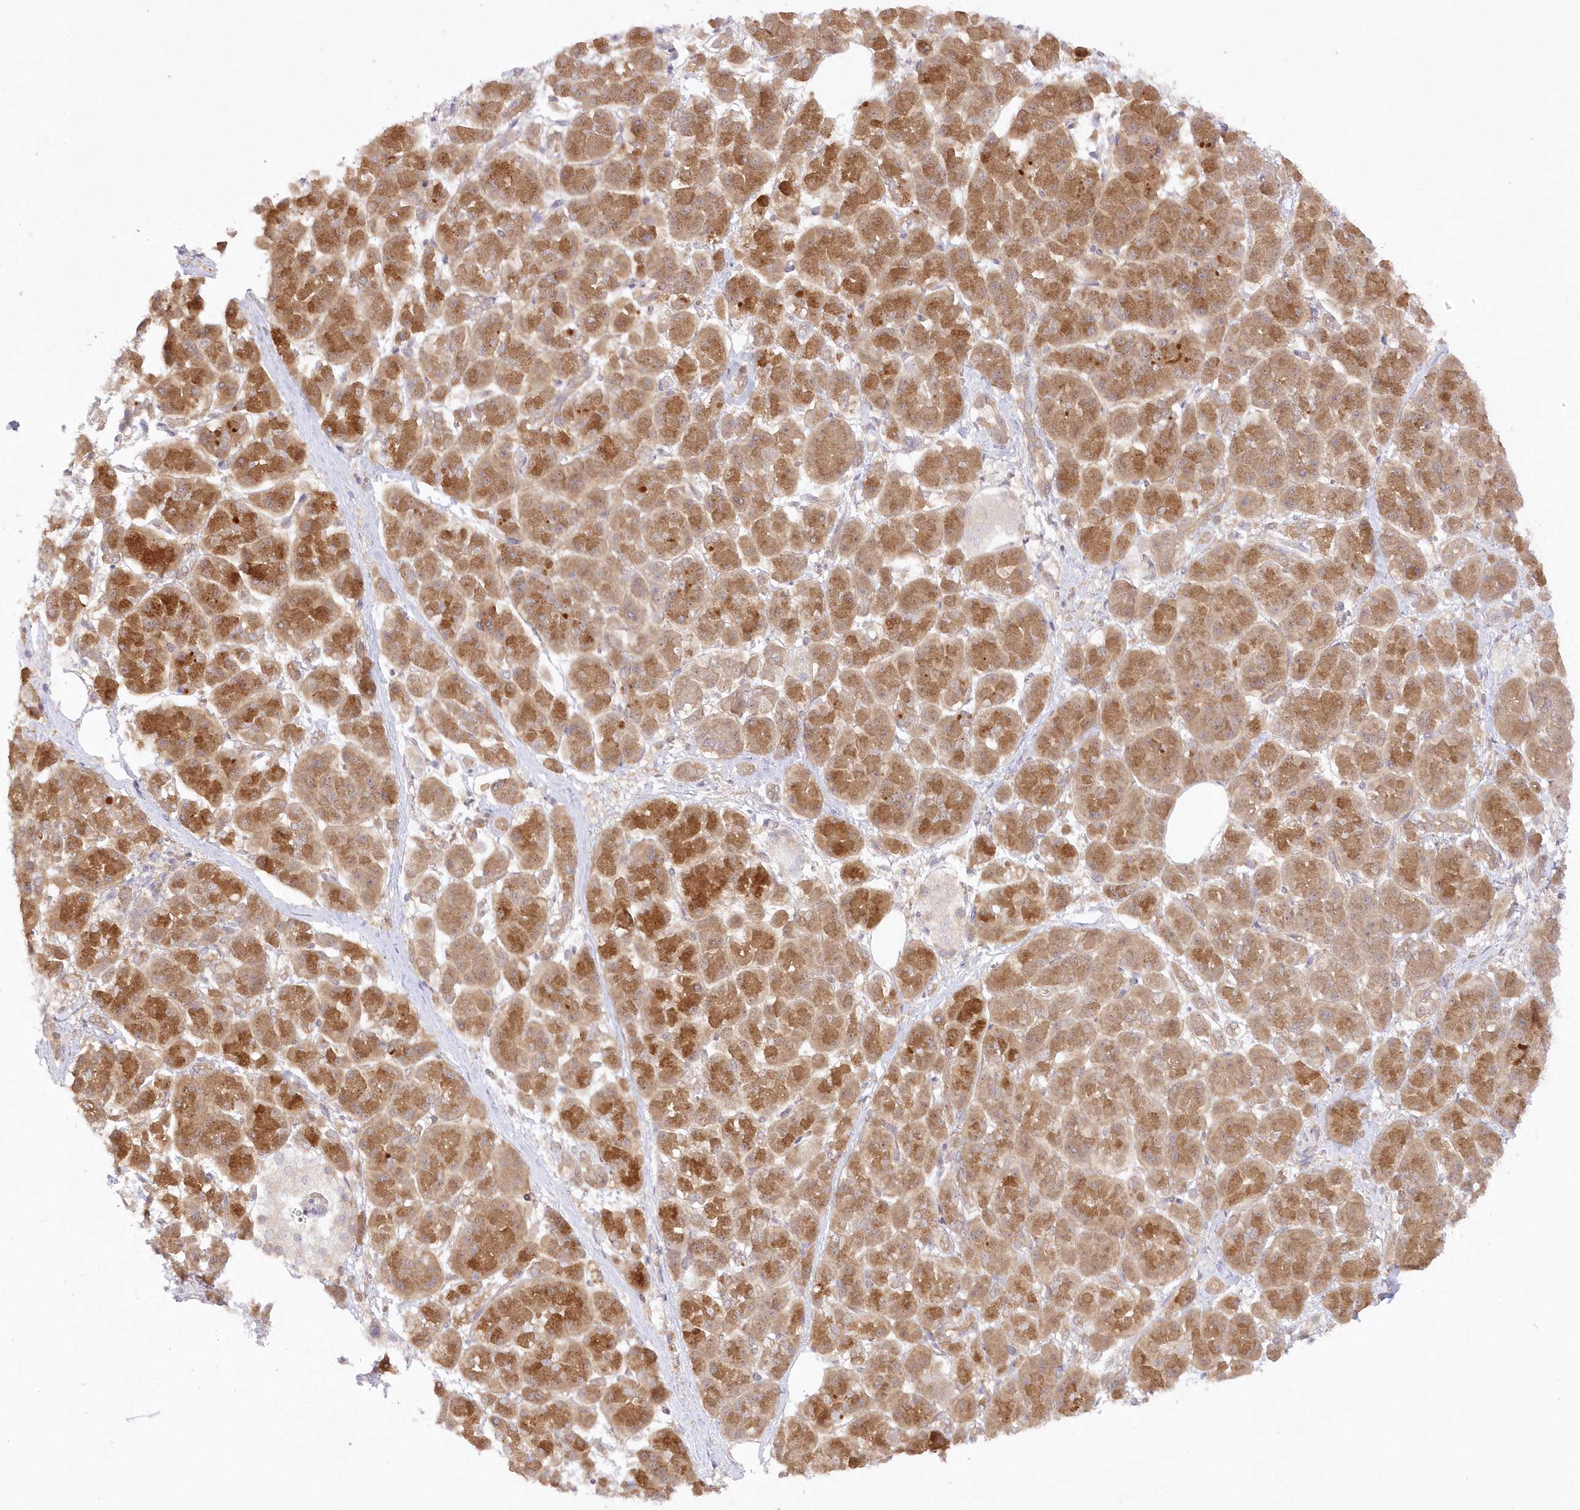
{"staining": {"intensity": "strong", "quantity": ">75%", "location": "cytoplasmic/membranous"}, "tissue": "pancreatic cancer", "cell_type": "Tumor cells", "image_type": "cancer", "snomed": [{"axis": "morphology", "description": "Normal tissue, NOS"}, {"axis": "morphology", "description": "Adenocarcinoma, NOS"}, {"axis": "topography", "description": "Pancreas"}], "caption": "Immunohistochemical staining of pancreatic adenocarcinoma shows high levels of strong cytoplasmic/membranous protein staining in approximately >75% of tumor cells.", "gene": "RNPEP", "patient": {"sex": "female", "age": 68}}